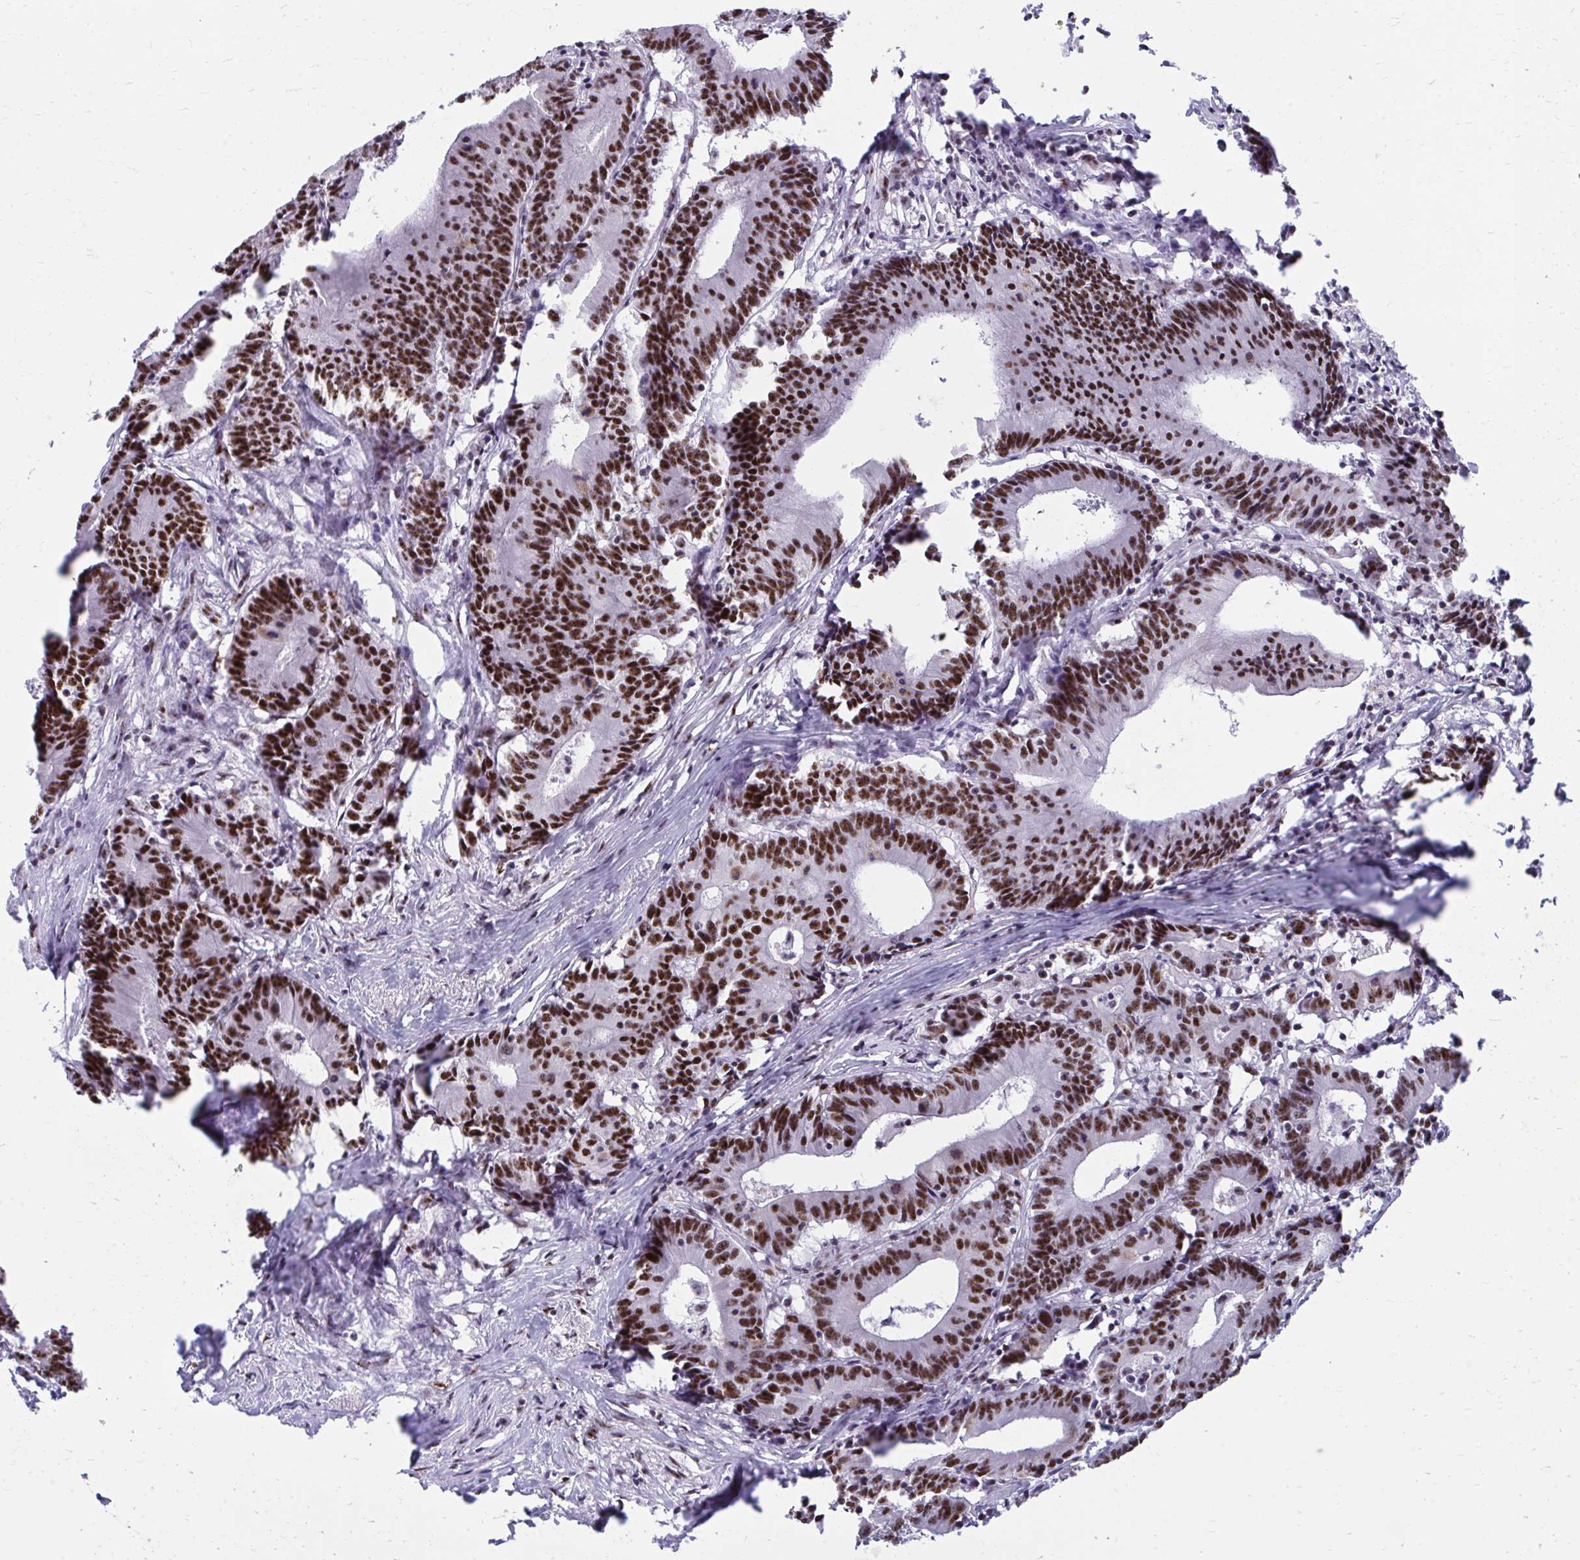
{"staining": {"intensity": "strong", "quantity": ">75%", "location": "nuclear"}, "tissue": "colorectal cancer", "cell_type": "Tumor cells", "image_type": "cancer", "snomed": [{"axis": "morphology", "description": "Adenocarcinoma, NOS"}, {"axis": "topography", "description": "Colon"}], "caption": "Protein expression analysis of adenocarcinoma (colorectal) displays strong nuclear expression in about >75% of tumor cells.", "gene": "PELP1", "patient": {"sex": "female", "age": 78}}